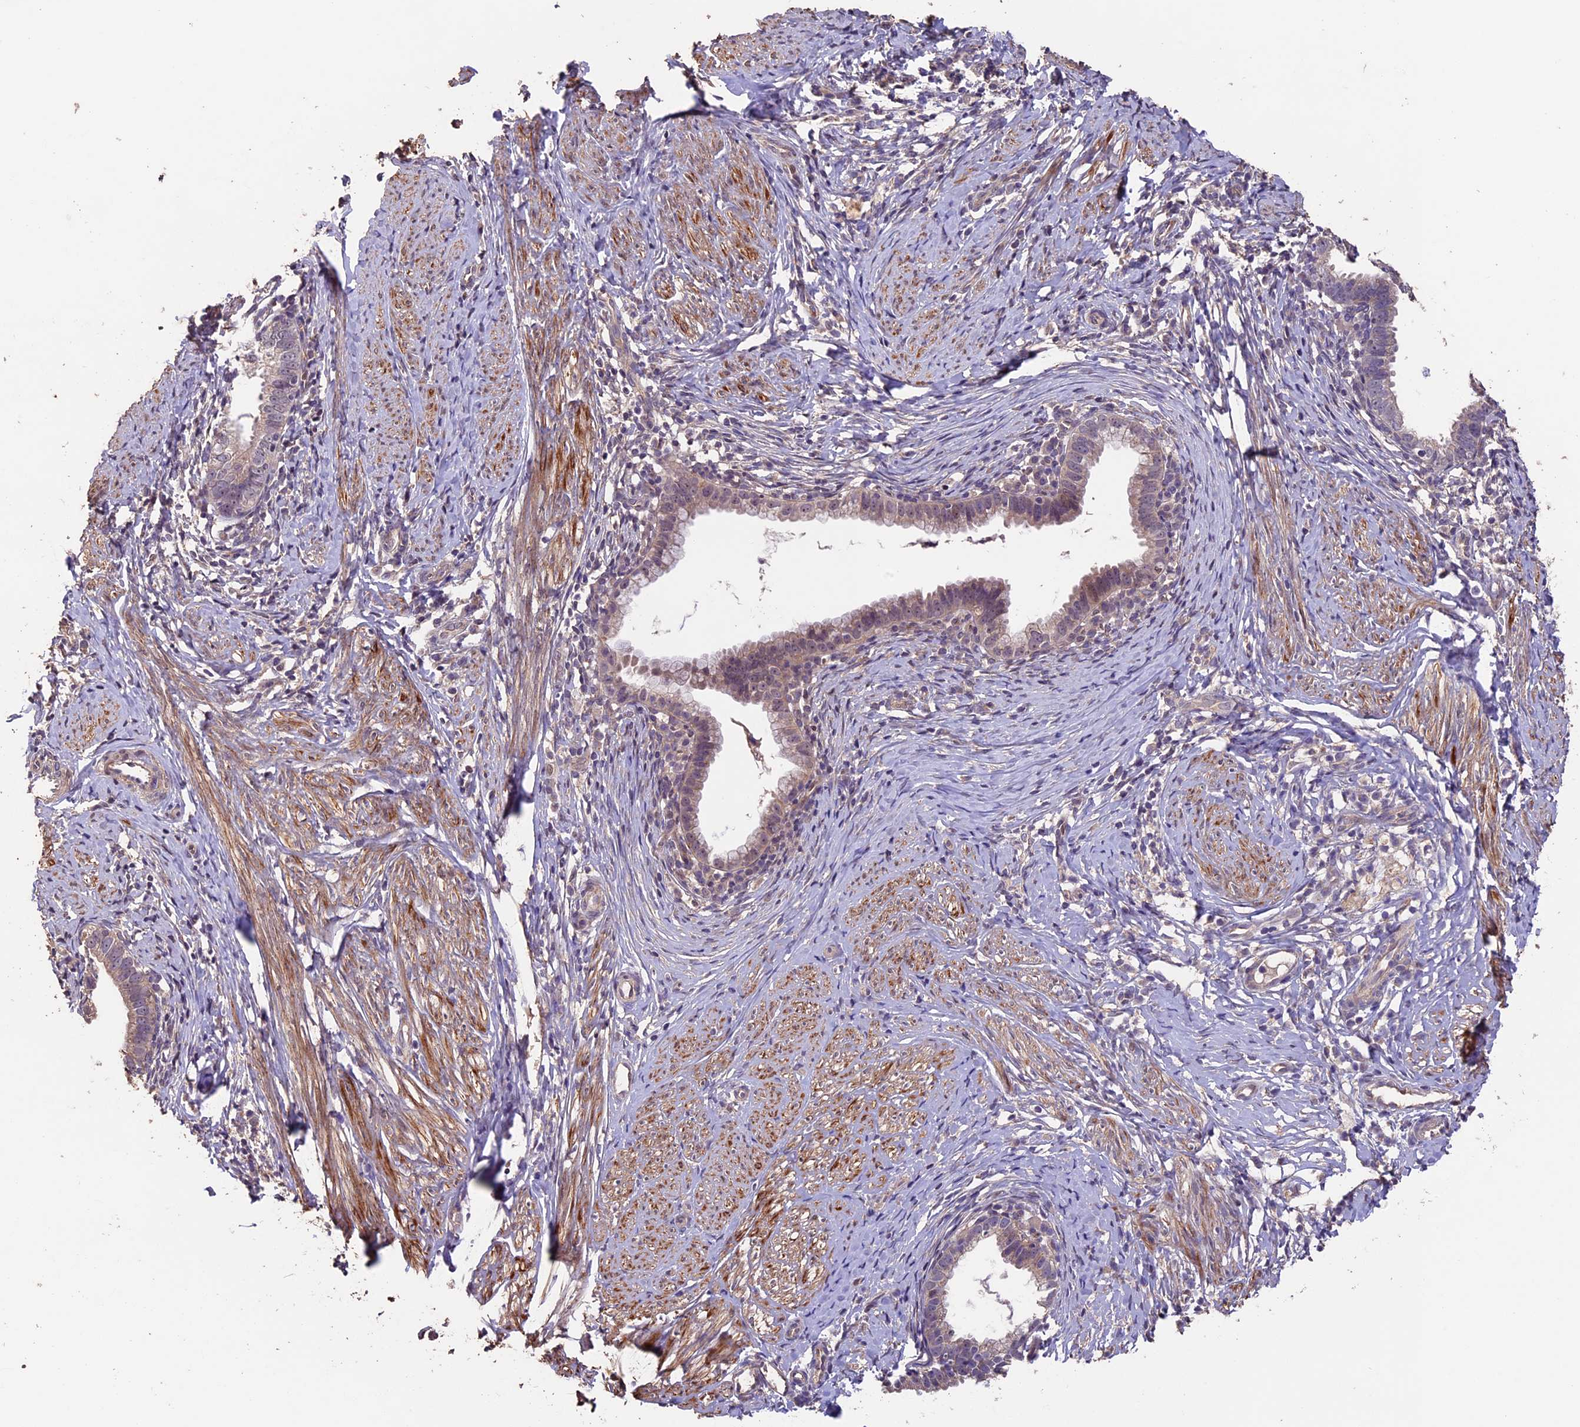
{"staining": {"intensity": "weak", "quantity": "25%-75%", "location": "cytoplasmic/membranous"}, "tissue": "cervical cancer", "cell_type": "Tumor cells", "image_type": "cancer", "snomed": [{"axis": "morphology", "description": "Adenocarcinoma, NOS"}, {"axis": "topography", "description": "Cervix"}], "caption": "This is an image of immunohistochemistry (IHC) staining of adenocarcinoma (cervical), which shows weak positivity in the cytoplasmic/membranous of tumor cells.", "gene": "GNB5", "patient": {"sex": "female", "age": 36}}